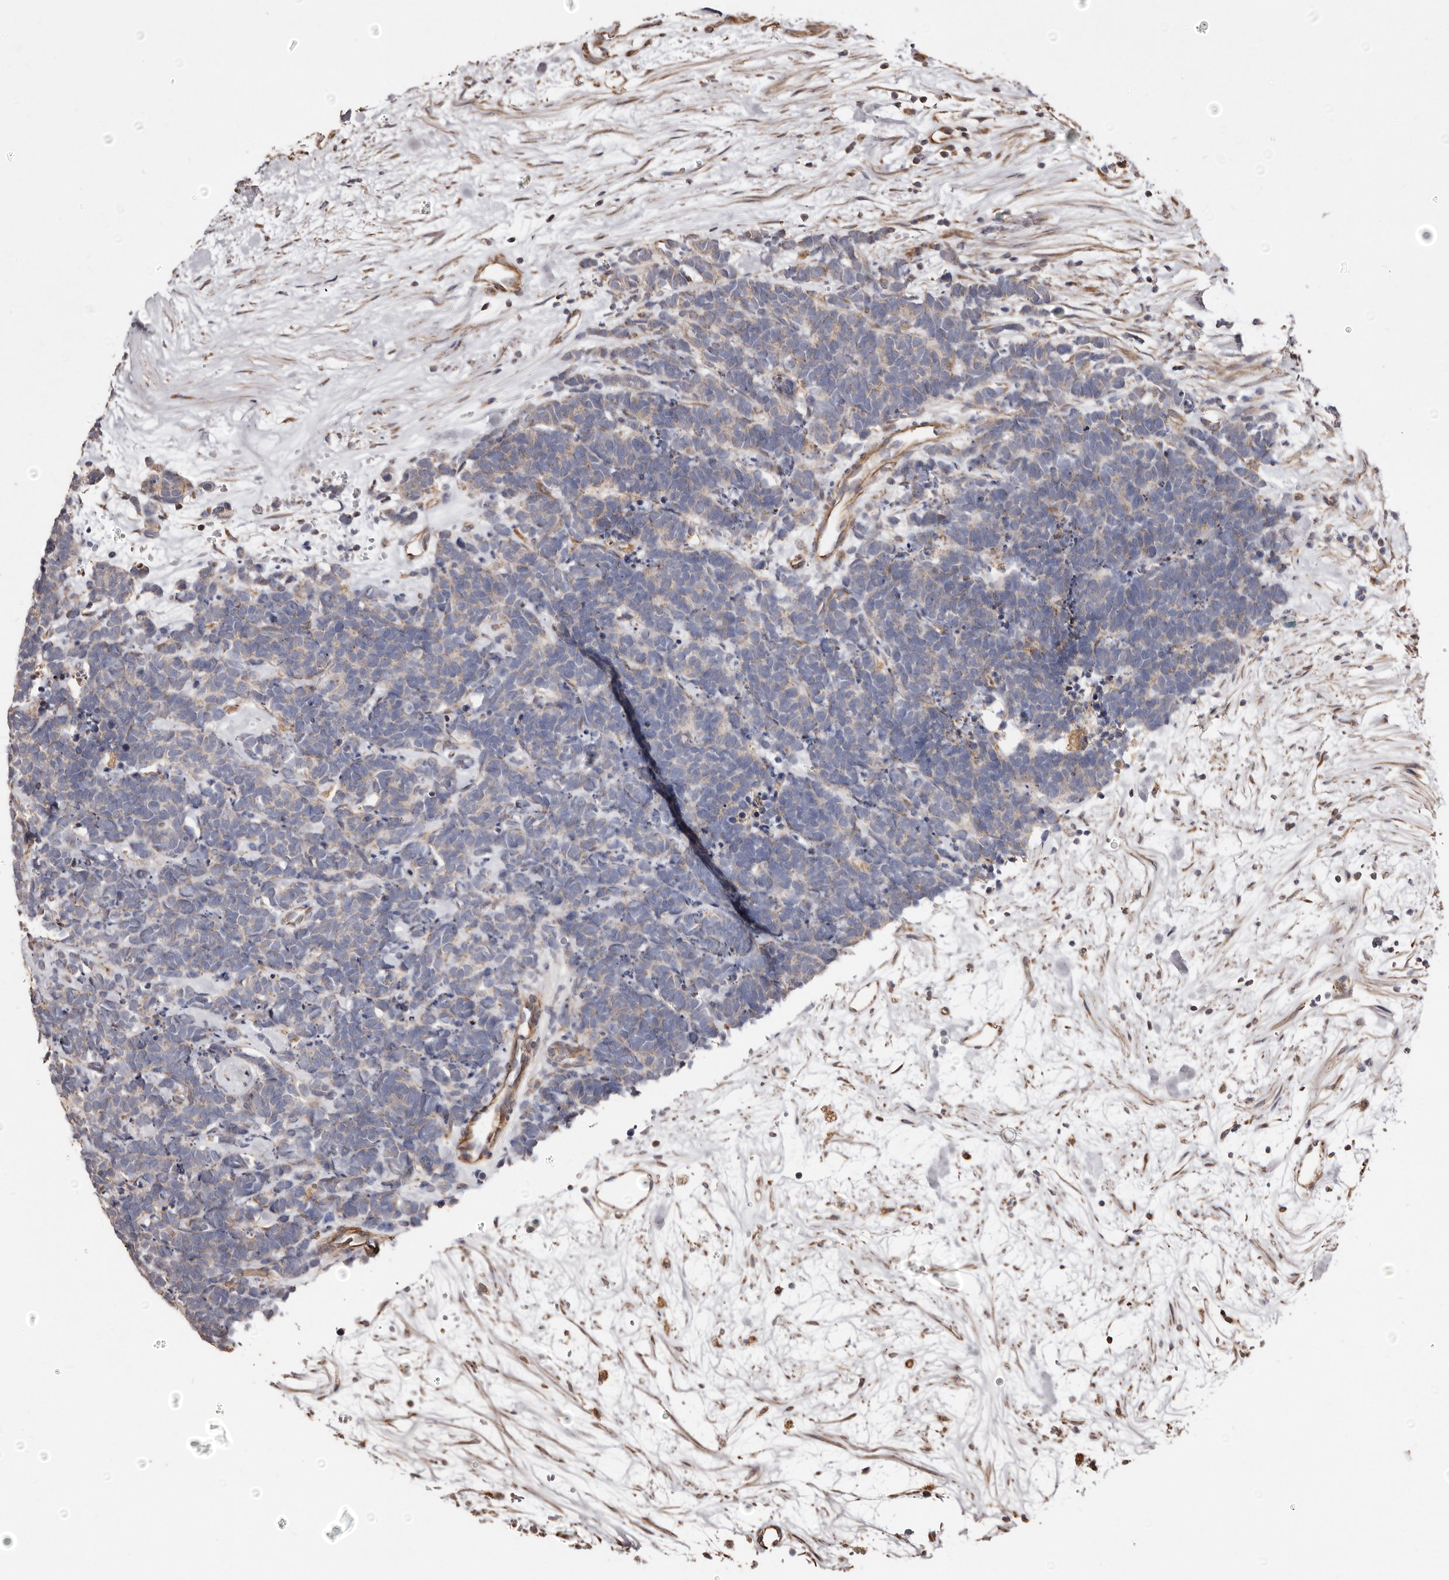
{"staining": {"intensity": "weak", "quantity": "<25%", "location": "cytoplasmic/membranous"}, "tissue": "carcinoid", "cell_type": "Tumor cells", "image_type": "cancer", "snomed": [{"axis": "morphology", "description": "Carcinoma, NOS"}, {"axis": "morphology", "description": "Carcinoid, malignant, NOS"}, {"axis": "topography", "description": "Urinary bladder"}], "caption": "Carcinoid was stained to show a protein in brown. There is no significant expression in tumor cells. (DAB (3,3'-diaminobenzidine) immunohistochemistry visualized using brightfield microscopy, high magnification).", "gene": "MACC1", "patient": {"sex": "male", "age": 57}}